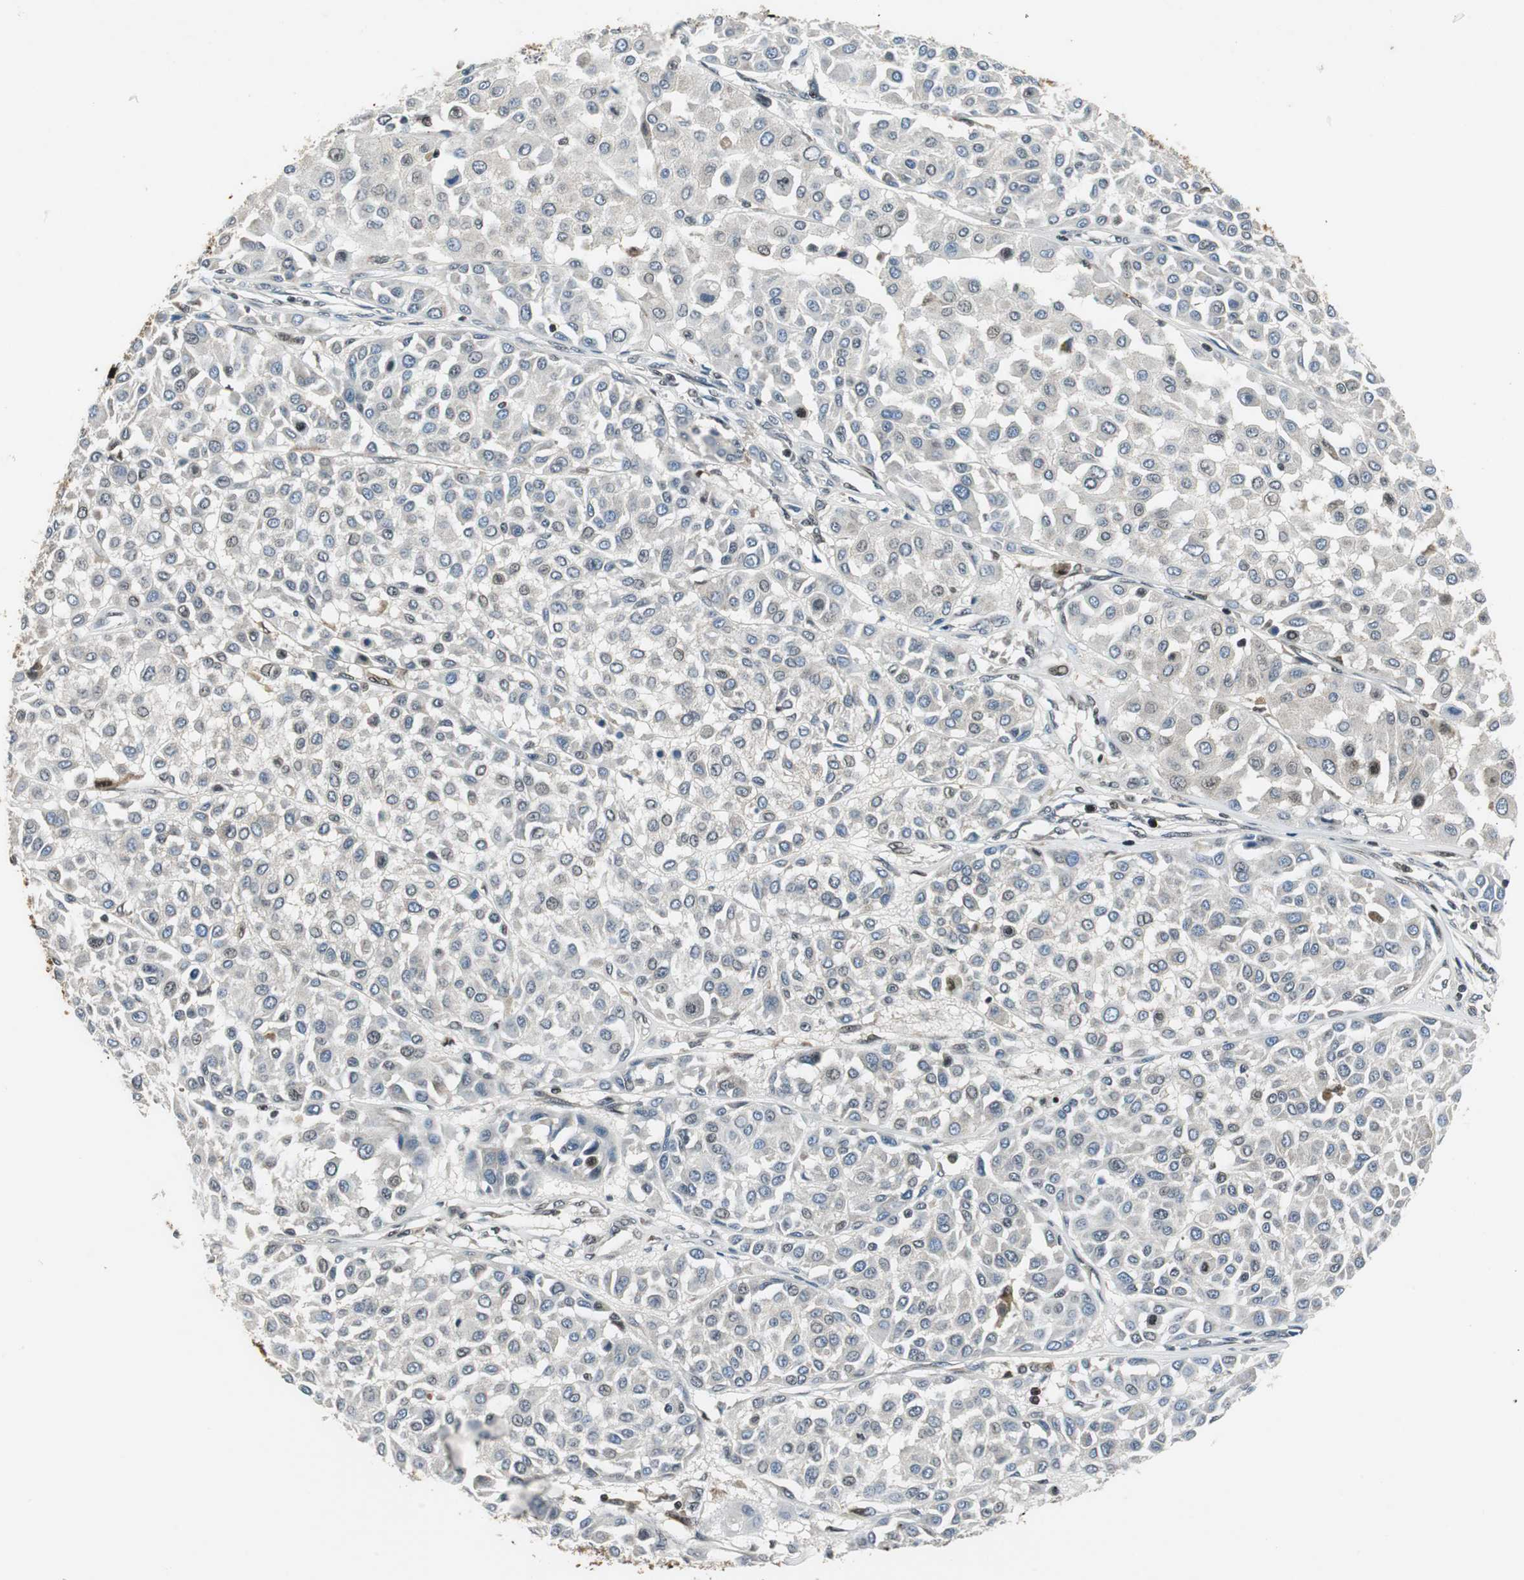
{"staining": {"intensity": "weak", "quantity": "<25%", "location": "nuclear"}, "tissue": "melanoma", "cell_type": "Tumor cells", "image_type": "cancer", "snomed": [{"axis": "morphology", "description": "Malignant melanoma, Metastatic site"}, {"axis": "topography", "description": "Soft tissue"}], "caption": "Tumor cells are negative for protein expression in human malignant melanoma (metastatic site). (Brightfield microscopy of DAB immunohistochemistry at high magnification).", "gene": "ORM1", "patient": {"sex": "male", "age": 41}}